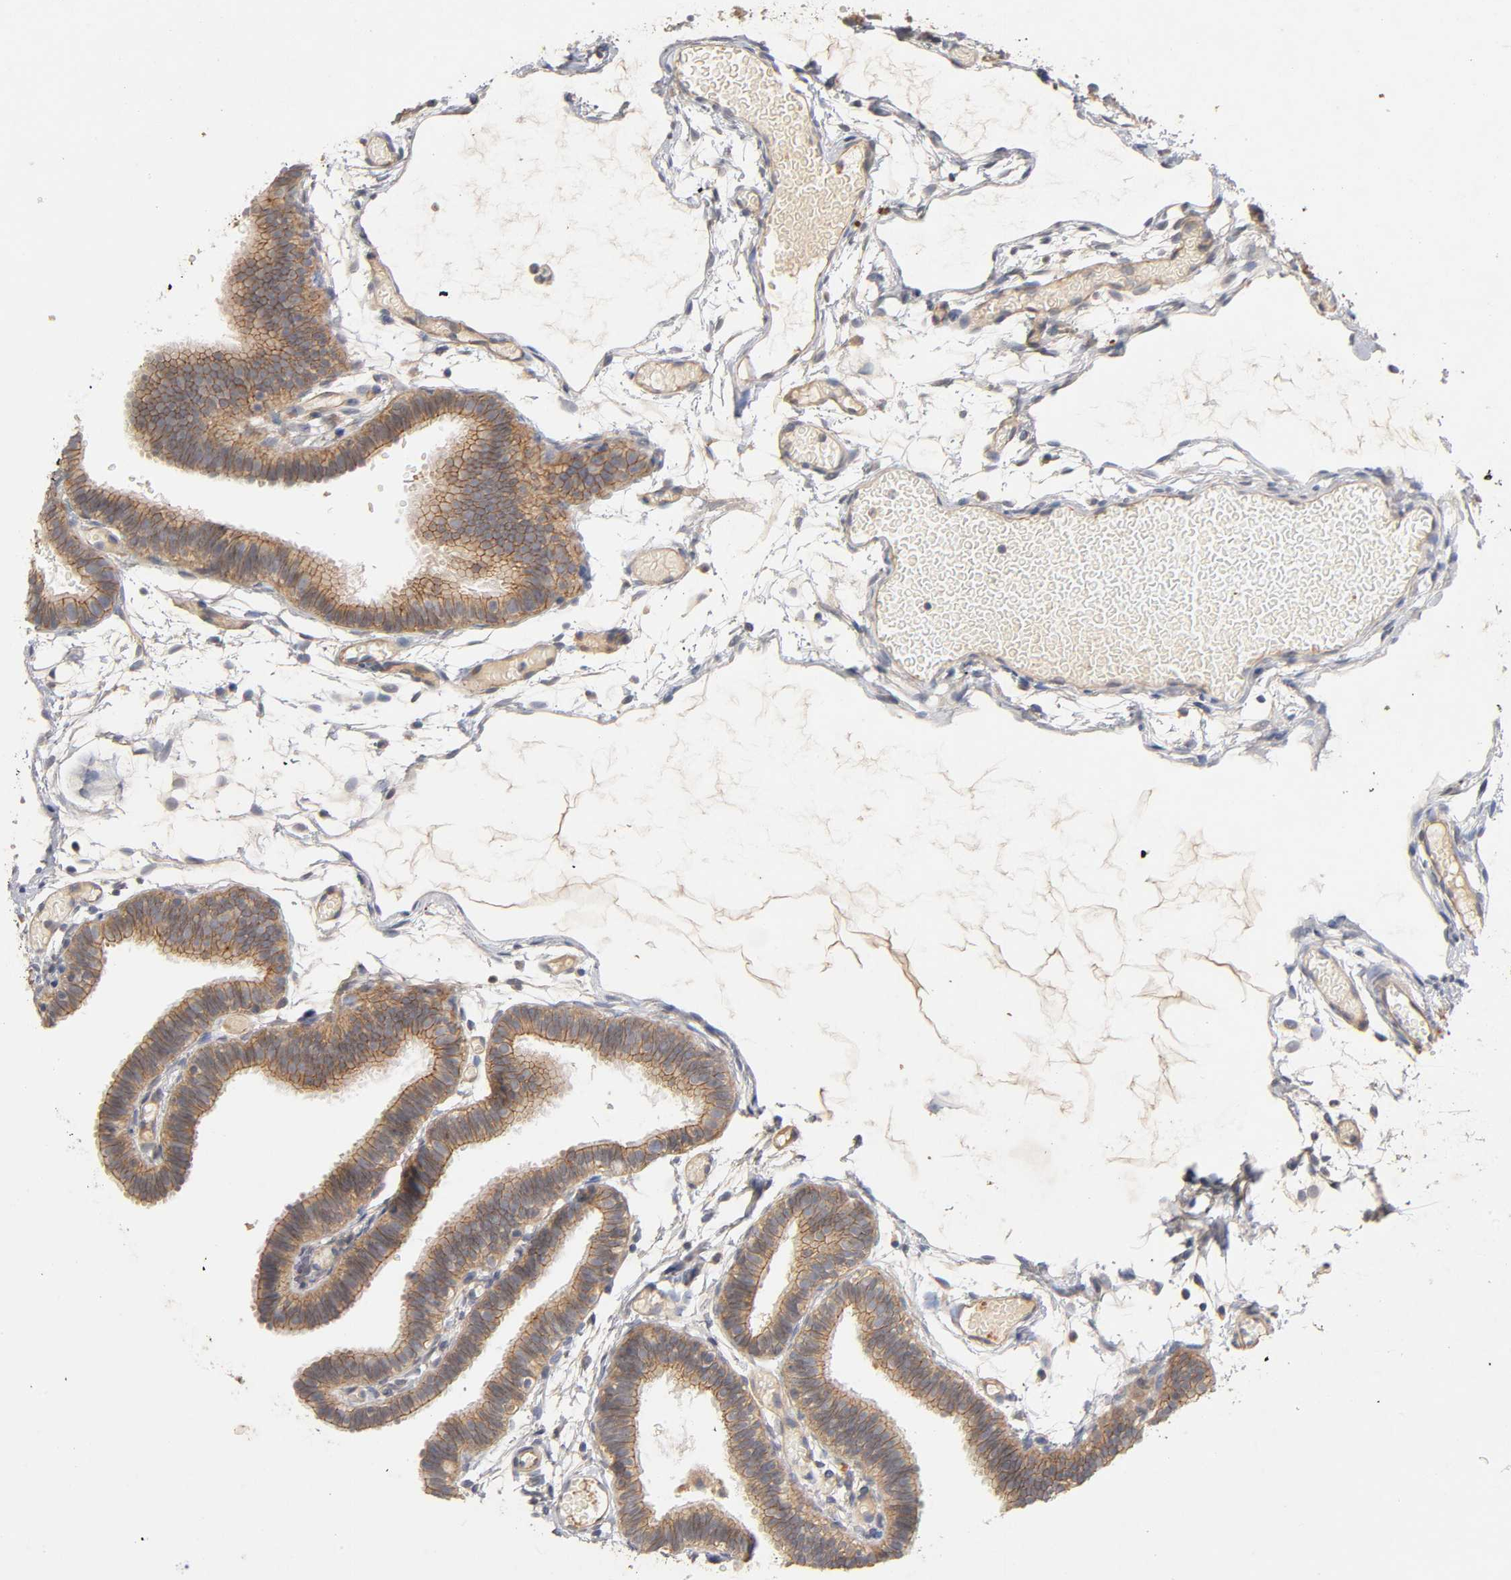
{"staining": {"intensity": "moderate", "quantity": ">75%", "location": "cytoplasmic/membranous"}, "tissue": "fallopian tube", "cell_type": "Glandular cells", "image_type": "normal", "snomed": [{"axis": "morphology", "description": "Normal tissue, NOS"}, {"axis": "topography", "description": "Fallopian tube"}], "caption": "Fallopian tube stained with a brown dye shows moderate cytoplasmic/membranous positive staining in about >75% of glandular cells.", "gene": "PDZD11", "patient": {"sex": "female", "age": 29}}